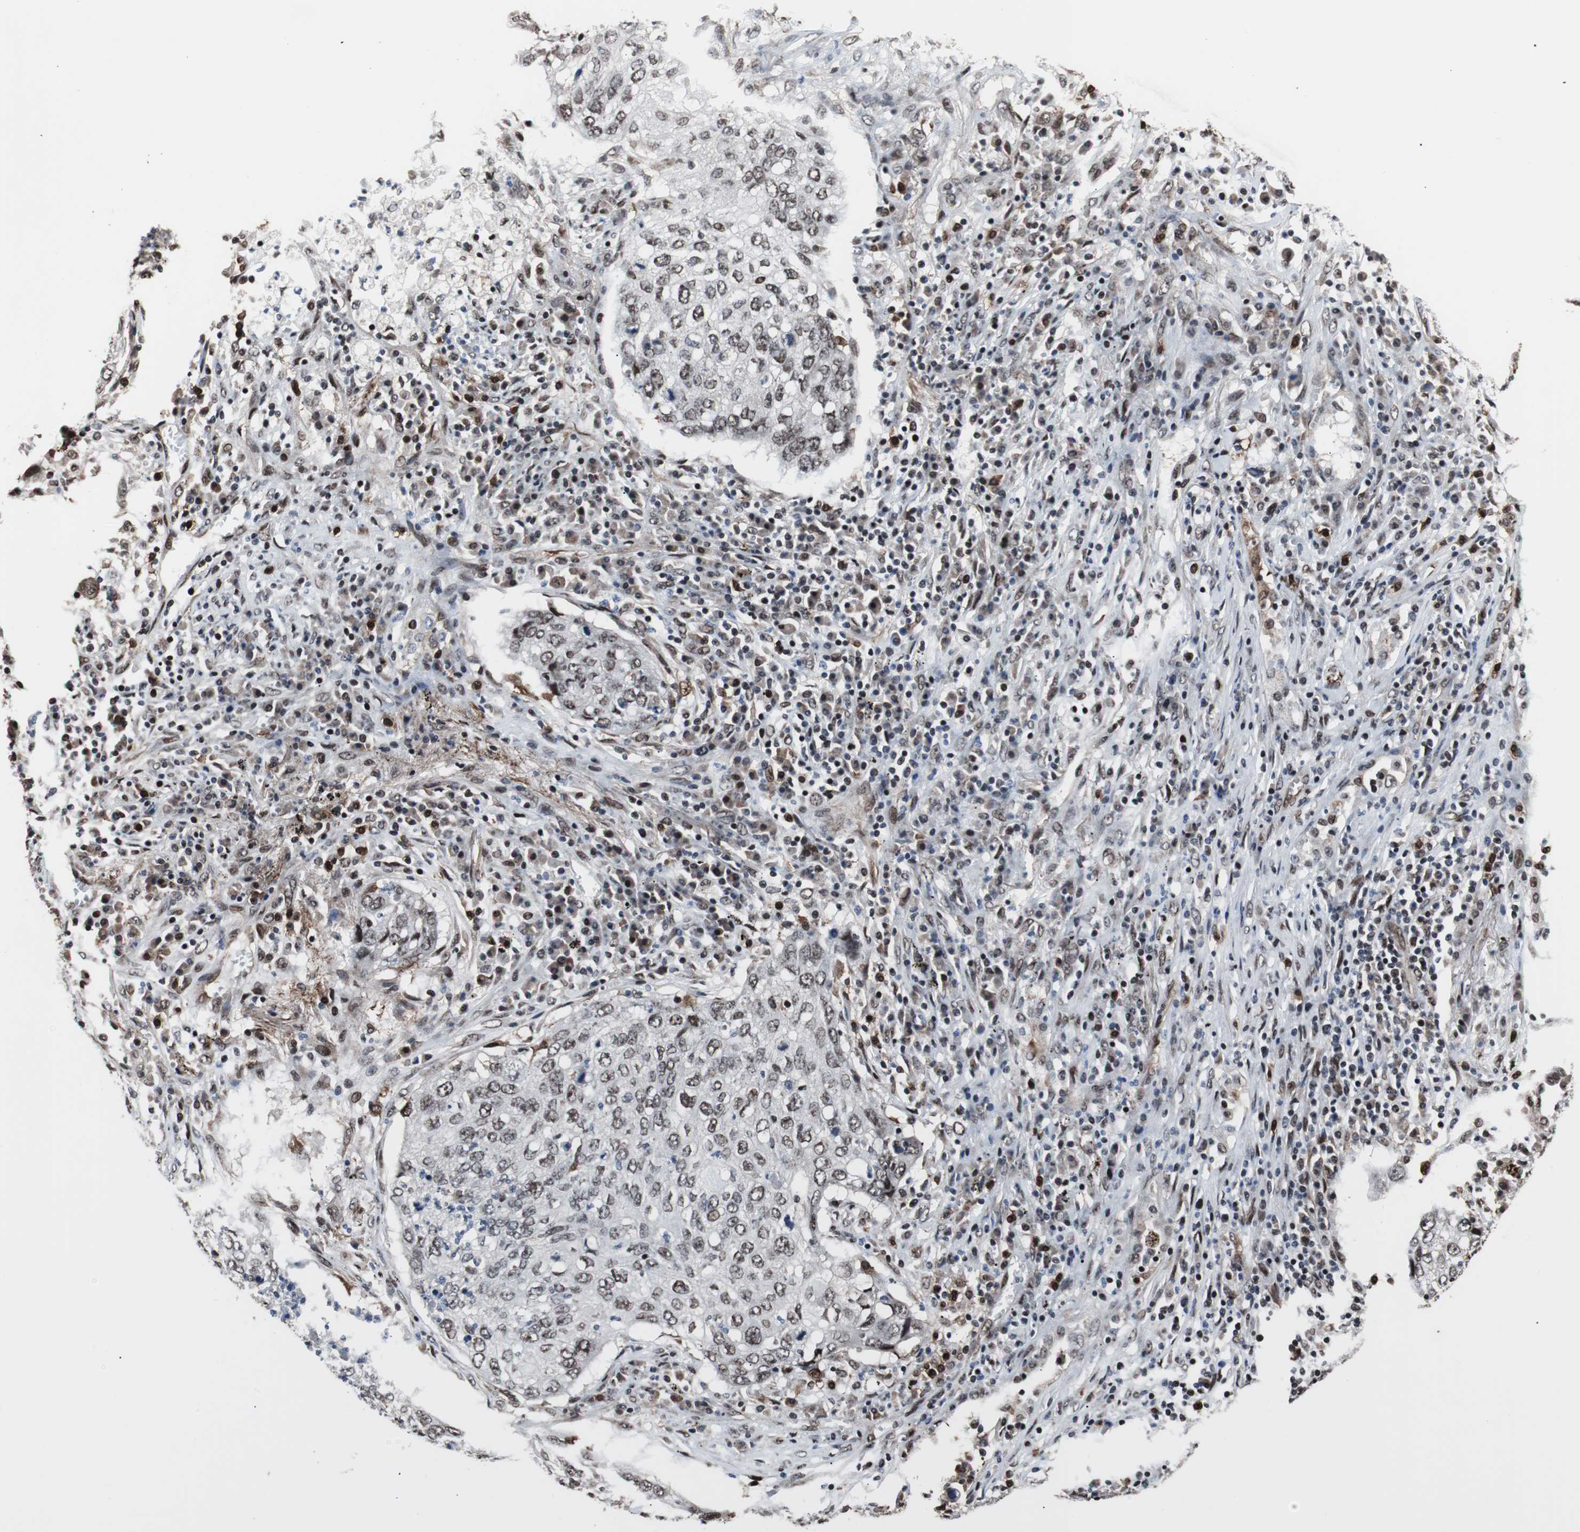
{"staining": {"intensity": "moderate", "quantity": "25%-75%", "location": "nuclear"}, "tissue": "lung cancer", "cell_type": "Tumor cells", "image_type": "cancer", "snomed": [{"axis": "morphology", "description": "Squamous cell carcinoma, NOS"}, {"axis": "topography", "description": "Lung"}], "caption": "The immunohistochemical stain highlights moderate nuclear expression in tumor cells of lung cancer (squamous cell carcinoma) tissue.", "gene": "POGZ", "patient": {"sex": "female", "age": 63}}